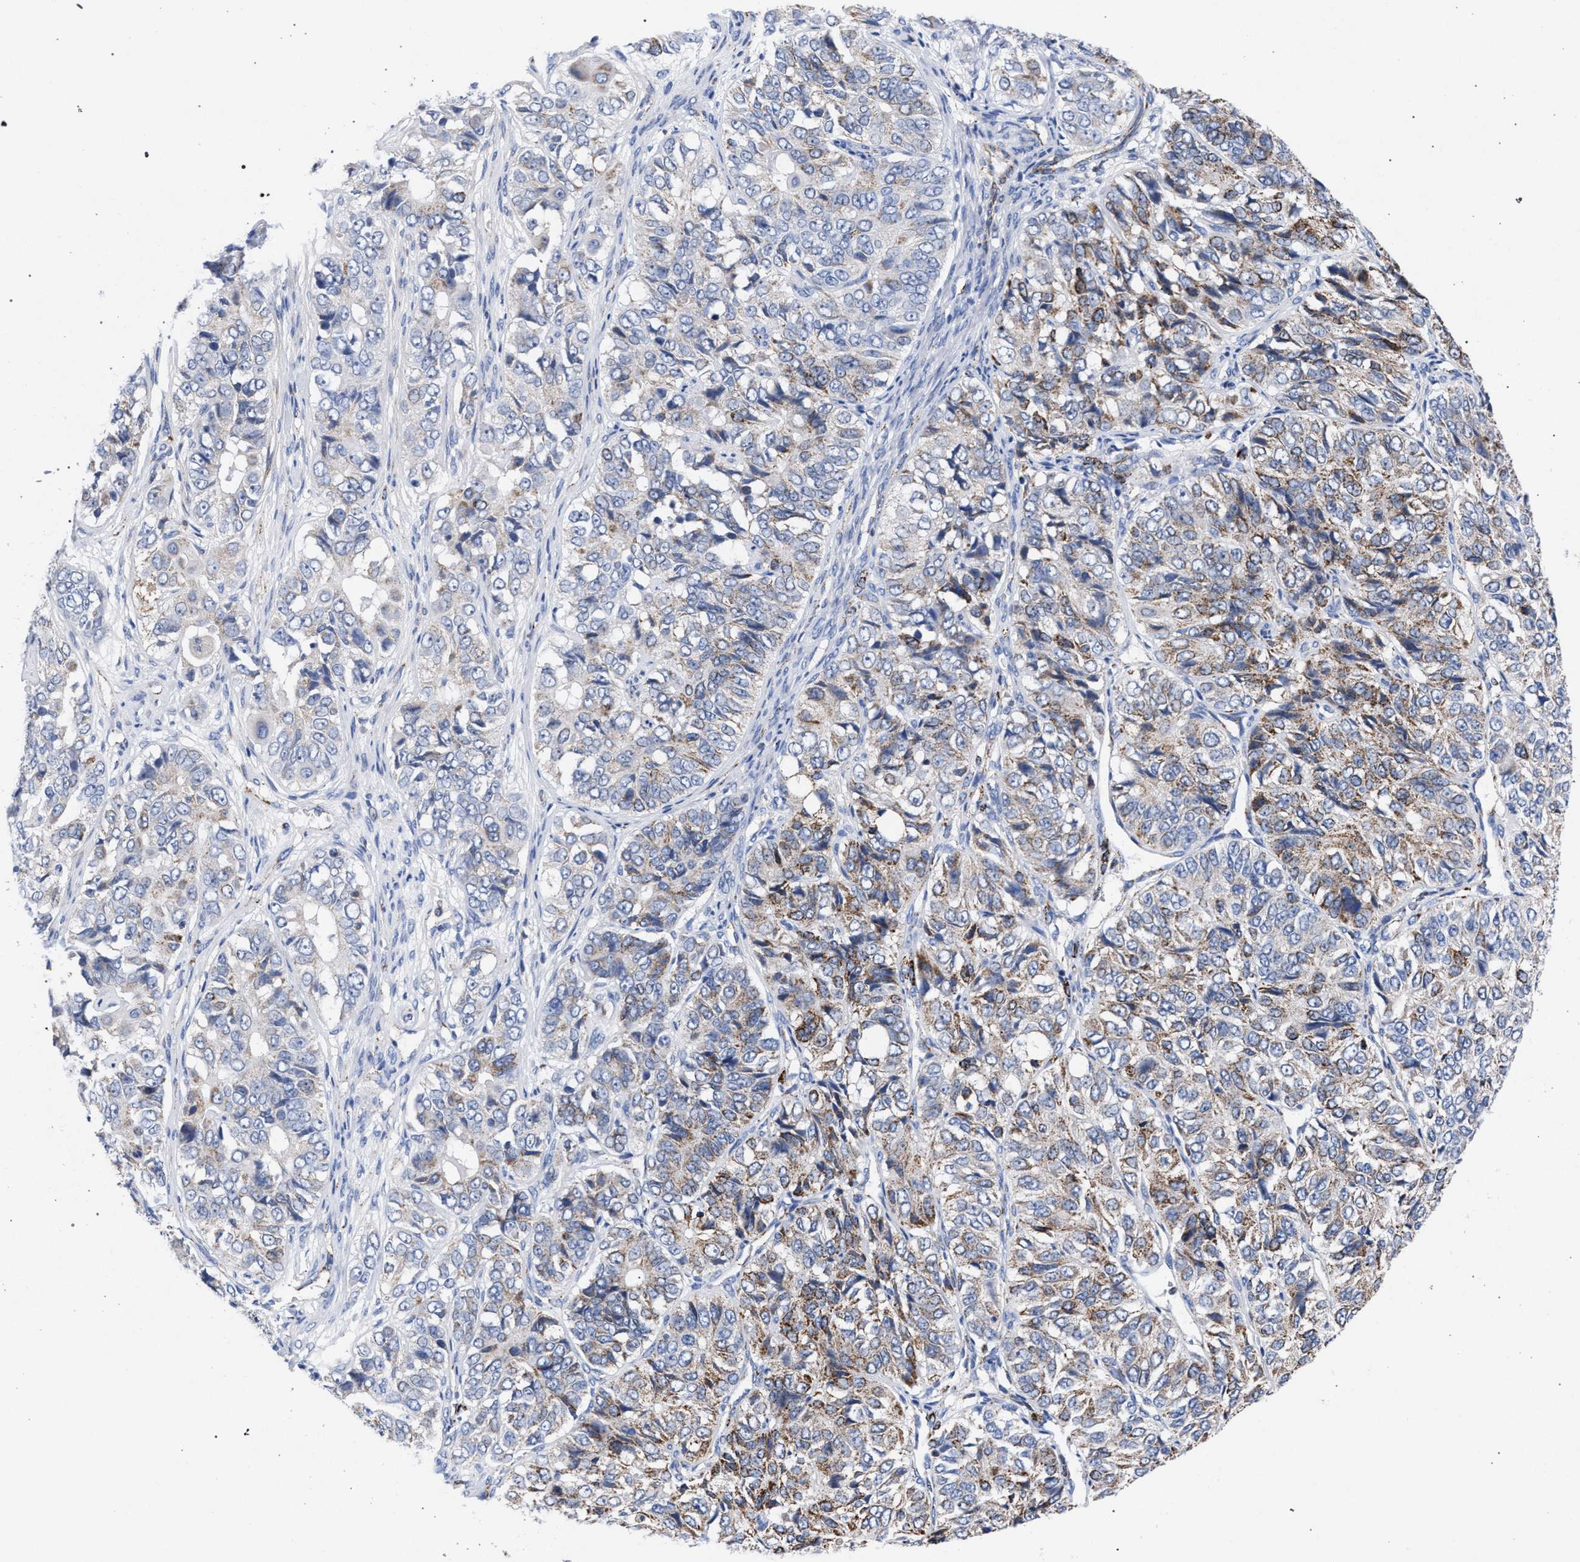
{"staining": {"intensity": "weak", "quantity": "25%-75%", "location": "cytoplasmic/membranous"}, "tissue": "ovarian cancer", "cell_type": "Tumor cells", "image_type": "cancer", "snomed": [{"axis": "morphology", "description": "Carcinoma, endometroid"}, {"axis": "topography", "description": "Ovary"}], "caption": "Protein positivity by IHC shows weak cytoplasmic/membranous positivity in approximately 25%-75% of tumor cells in endometroid carcinoma (ovarian).", "gene": "ACADS", "patient": {"sex": "female", "age": 51}}